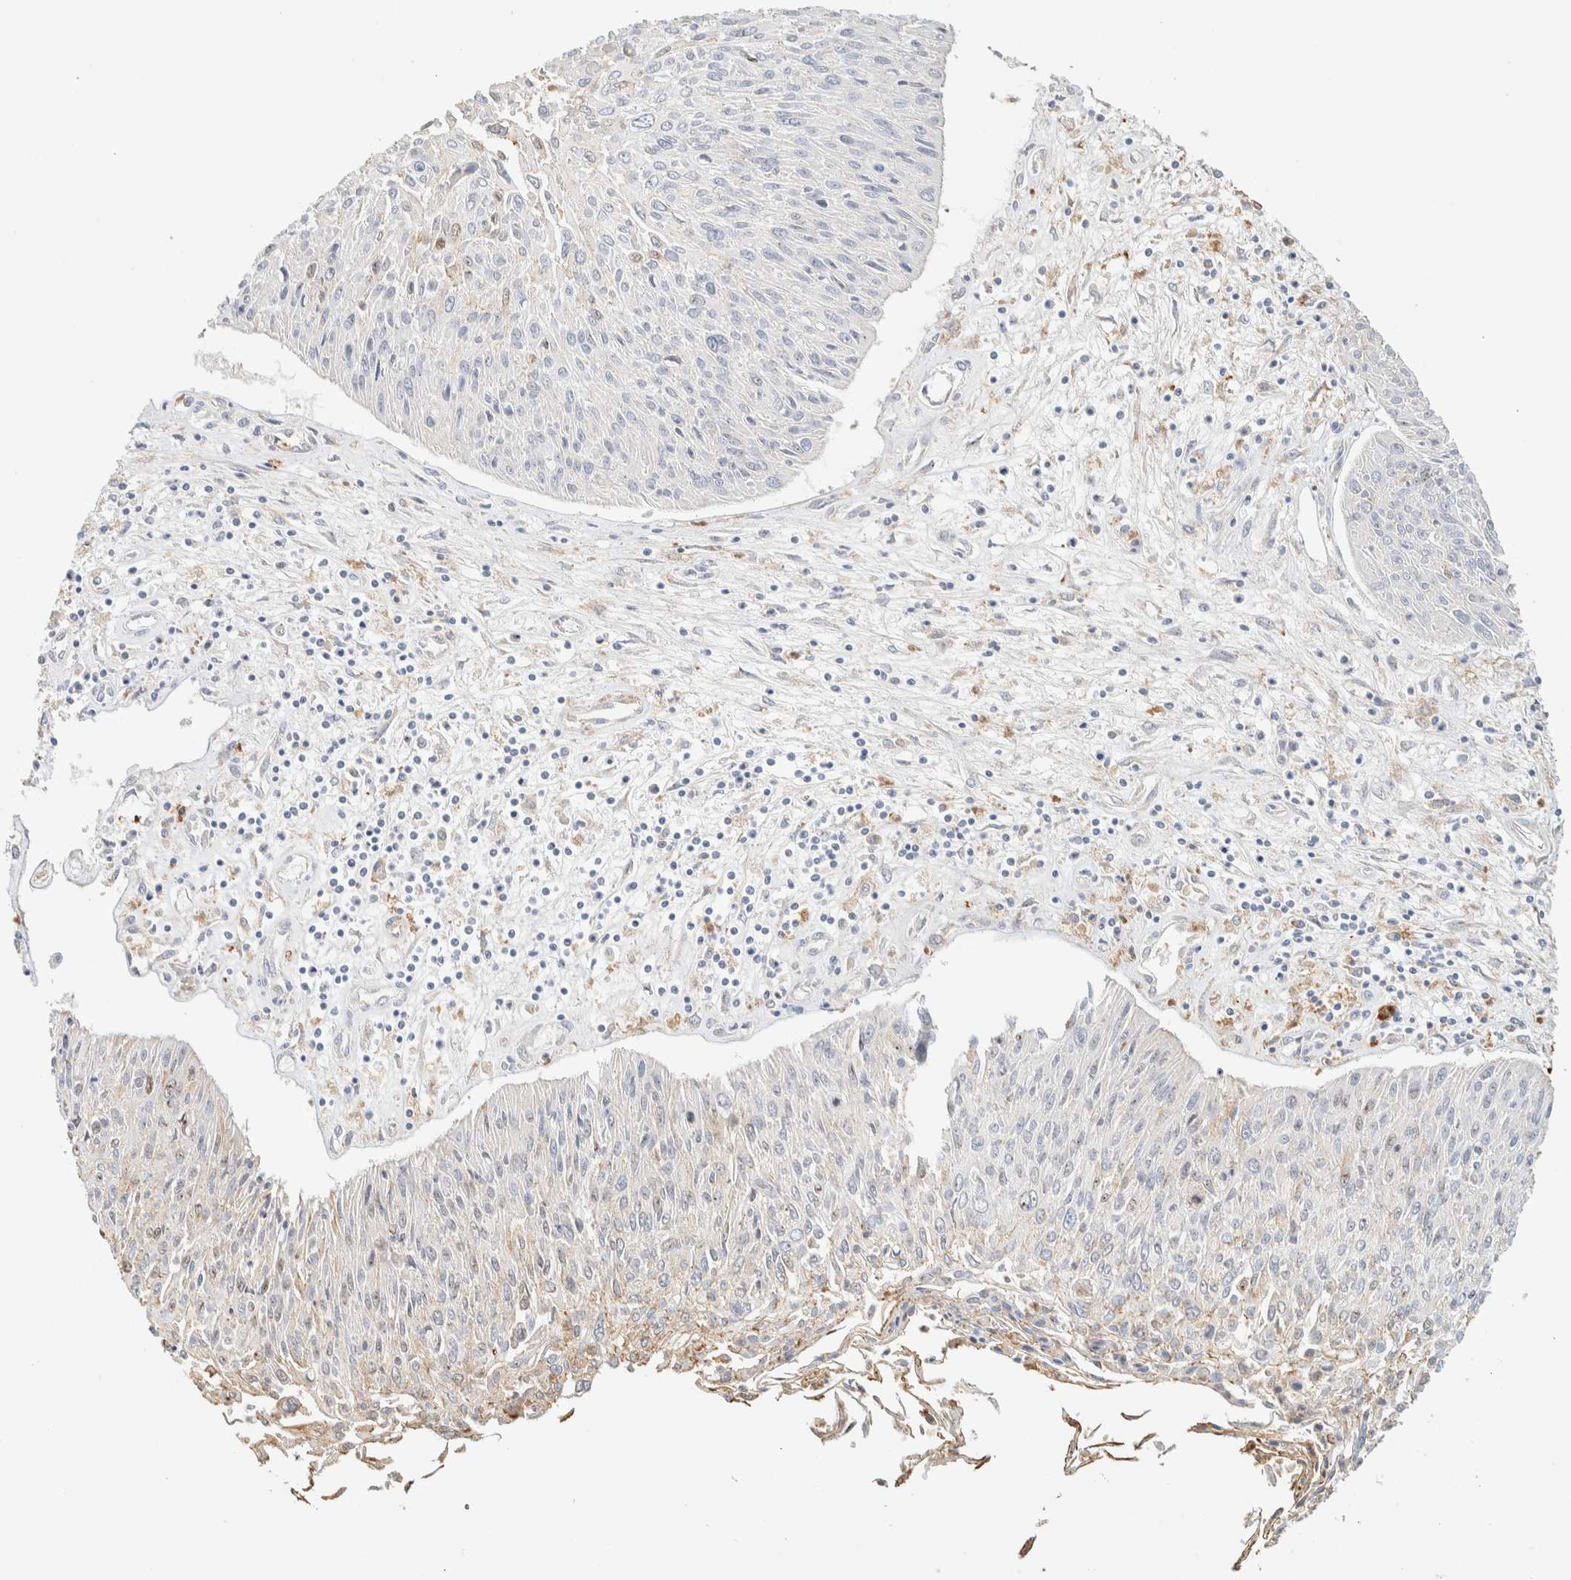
{"staining": {"intensity": "negative", "quantity": "none", "location": "none"}, "tissue": "cervical cancer", "cell_type": "Tumor cells", "image_type": "cancer", "snomed": [{"axis": "morphology", "description": "Squamous cell carcinoma, NOS"}, {"axis": "topography", "description": "Cervix"}], "caption": "Tumor cells are negative for brown protein staining in cervical cancer.", "gene": "TTC3", "patient": {"sex": "female", "age": 51}}